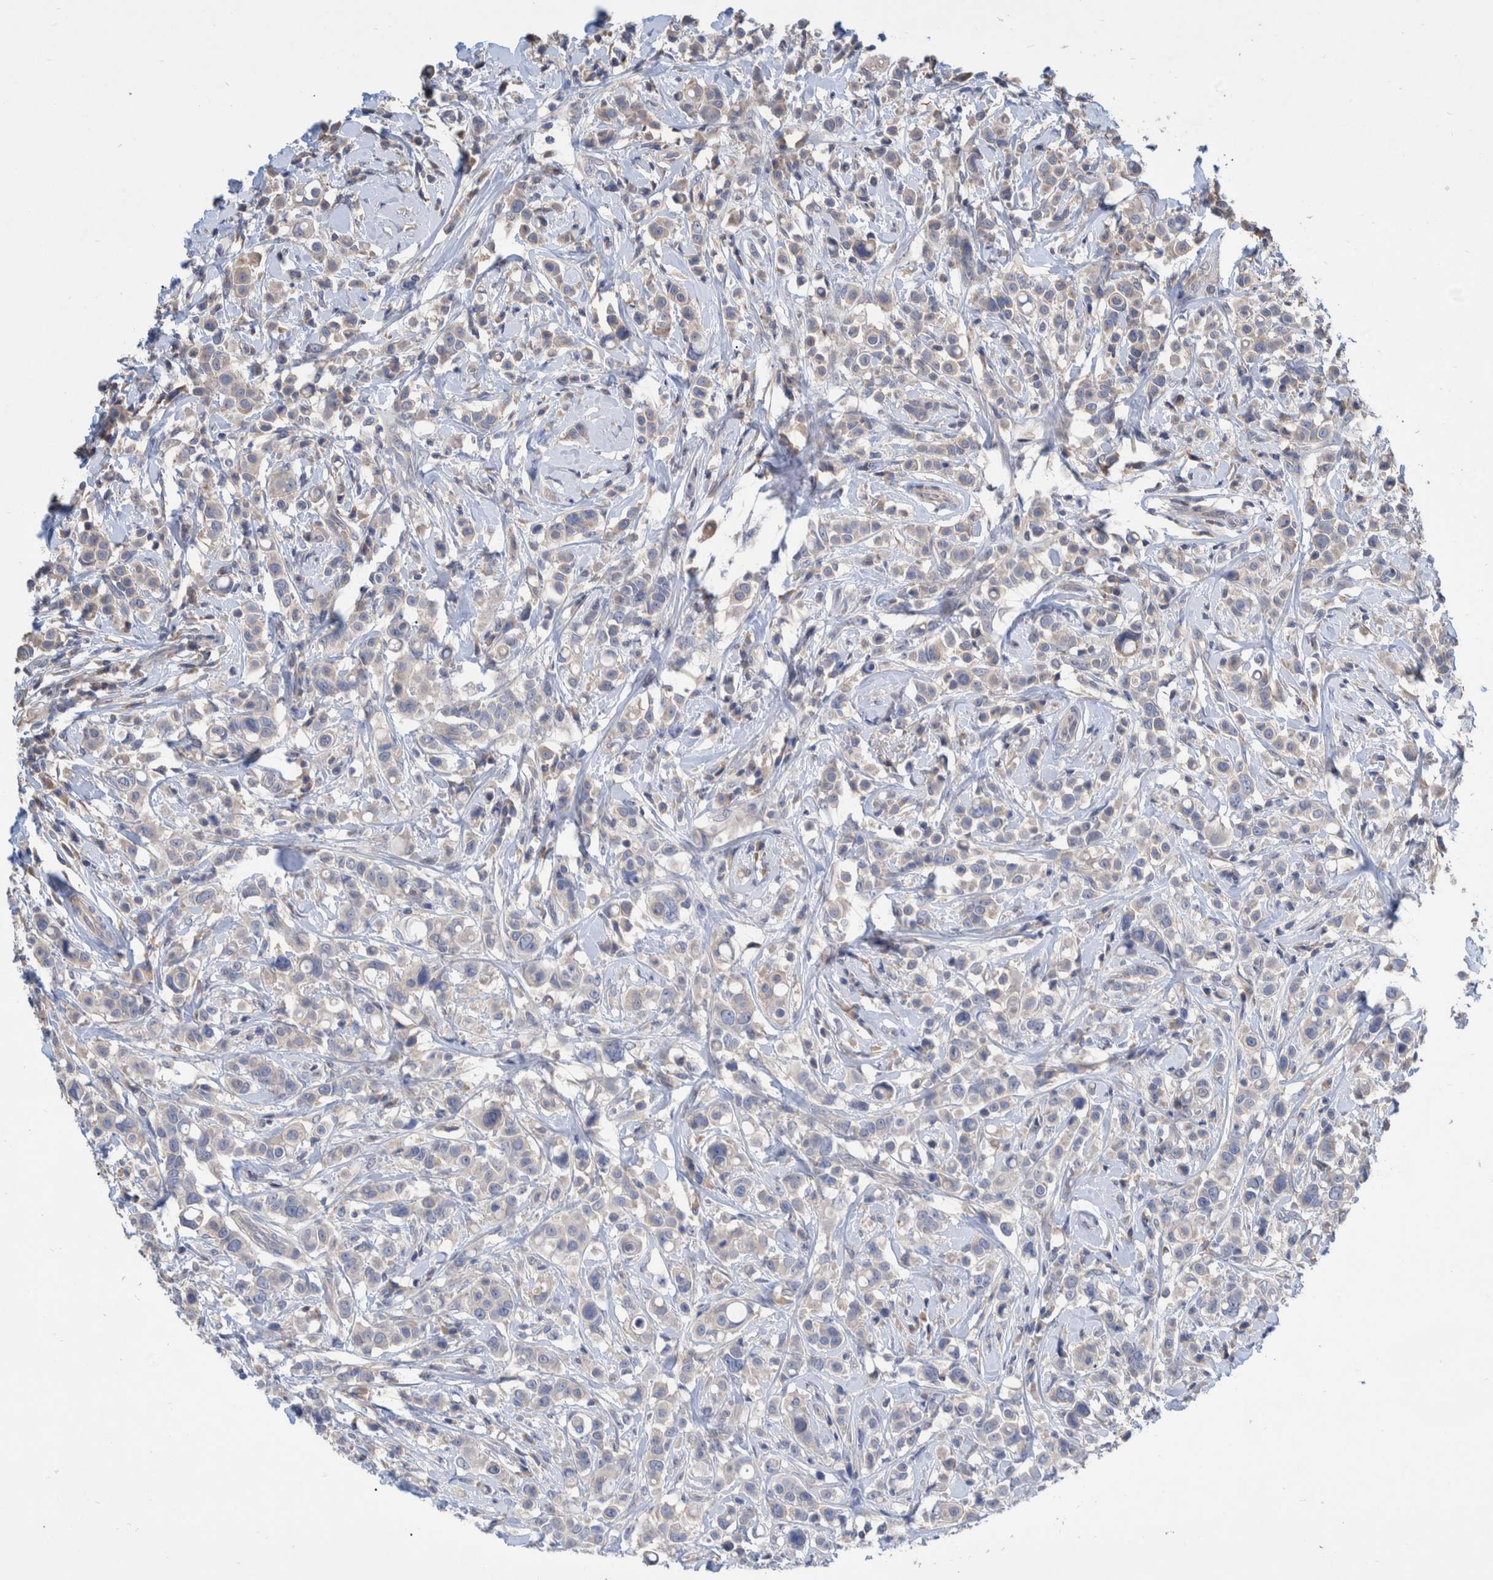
{"staining": {"intensity": "negative", "quantity": "none", "location": "none"}, "tissue": "breast cancer", "cell_type": "Tumor cells", "image_type": "cancer", "snomed": [{"axis": "morphology", "description": "Duct carcinoma"}, {"axis": "topography", "description": "Breast"}], "caption": "Breast cancer was stained to show a protein in brown. There is no significant staining in tumor cells.", "gene": "PLPBP", "patient": {"sex": "female", "age": 27}}